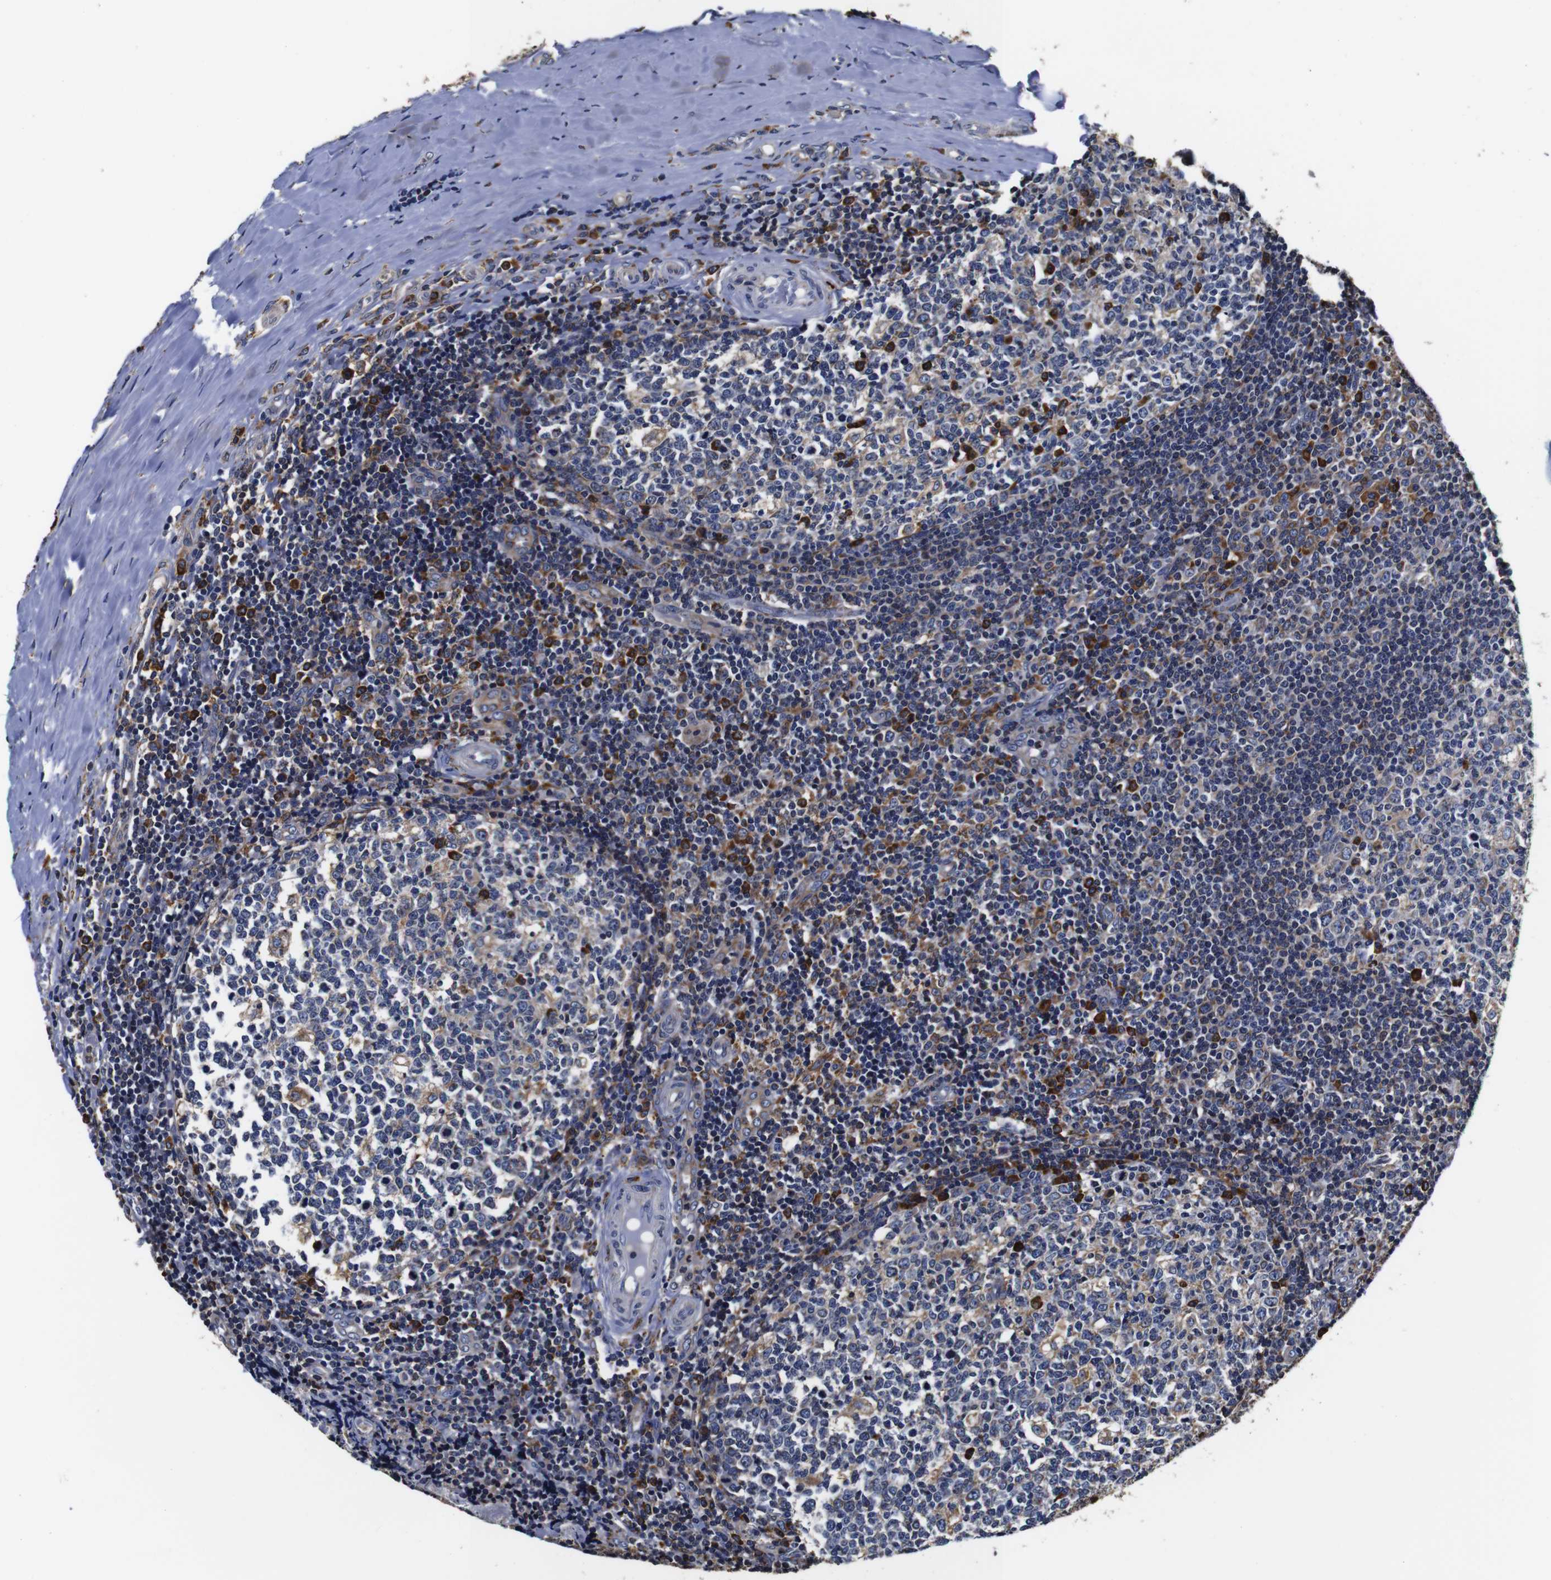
{"staining": {"intensity": "weak", "quantity": "<25%", "location": "cytoplasmic/membranous"}, "tissue": "tonsil", "cell_type": "Germinal center cells", "image_type": "normal", "snomed": [{"axis": "morphology", "description": "Normal tissue, NOS"}, {"axis": "topography", "description": "Tonsil"}], "caption": "Human tonsil stained for a protein using immunohistochemistry shows no staining in germinal center cells.", "gene": "PPIB", "patient": {"sex": "female", "age": 19}}